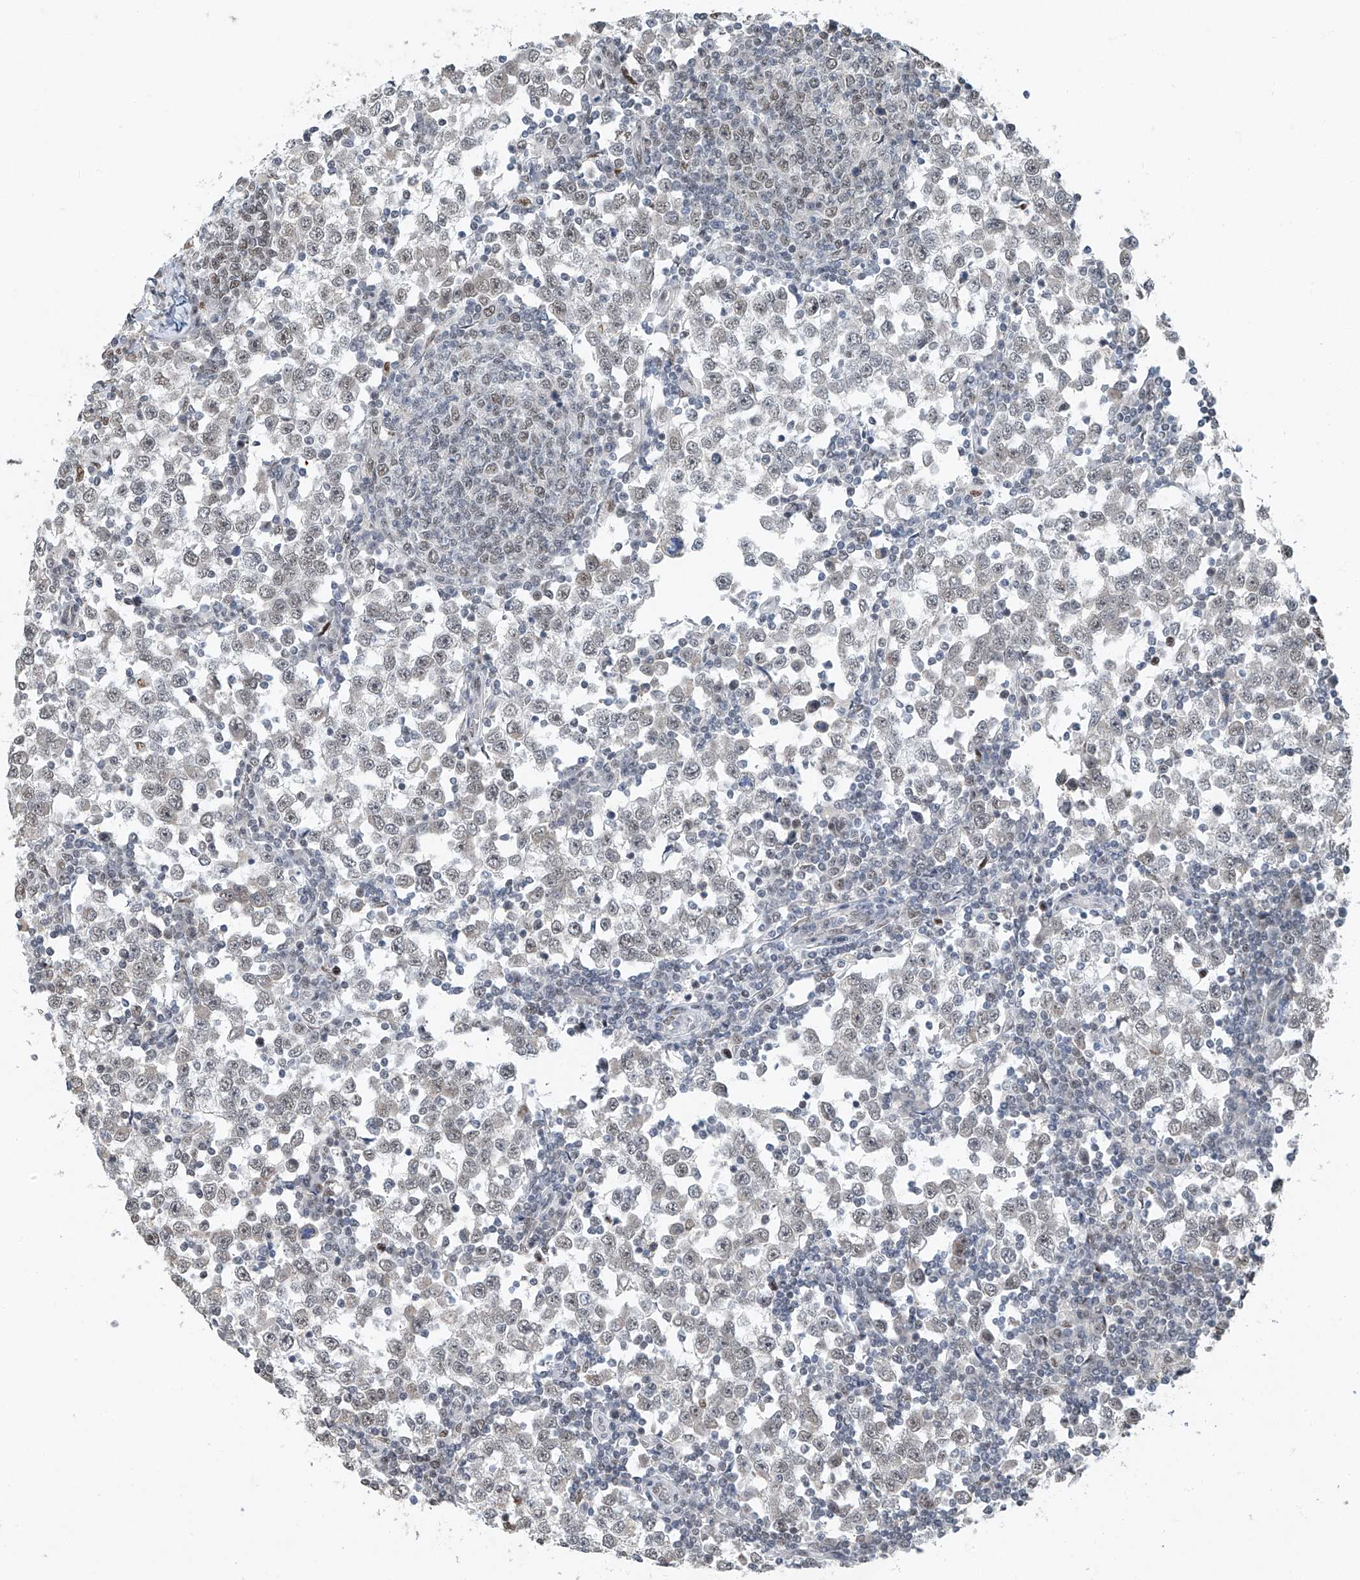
{"staining": {"intensity": "moderate", "quantity": ">75%", "location": "nuclear"}, "tissue": "testis cancer", "cell_type": "Tumor cells", "image_type": "cancer", "snomed": [{"axis": "morphology", "description": "Seminoma, NOS"}, {"axis": "topography", "description": "Testis"}], "caption": "Immunohistochemical staining of seminoma (testis) demonstrates moderate nuclear protein expression in approximately >75% of tumor cells. Nuclei are stained in blue.", "gene": "TAF8", "patient": {"sex": "male", "age": 65}}